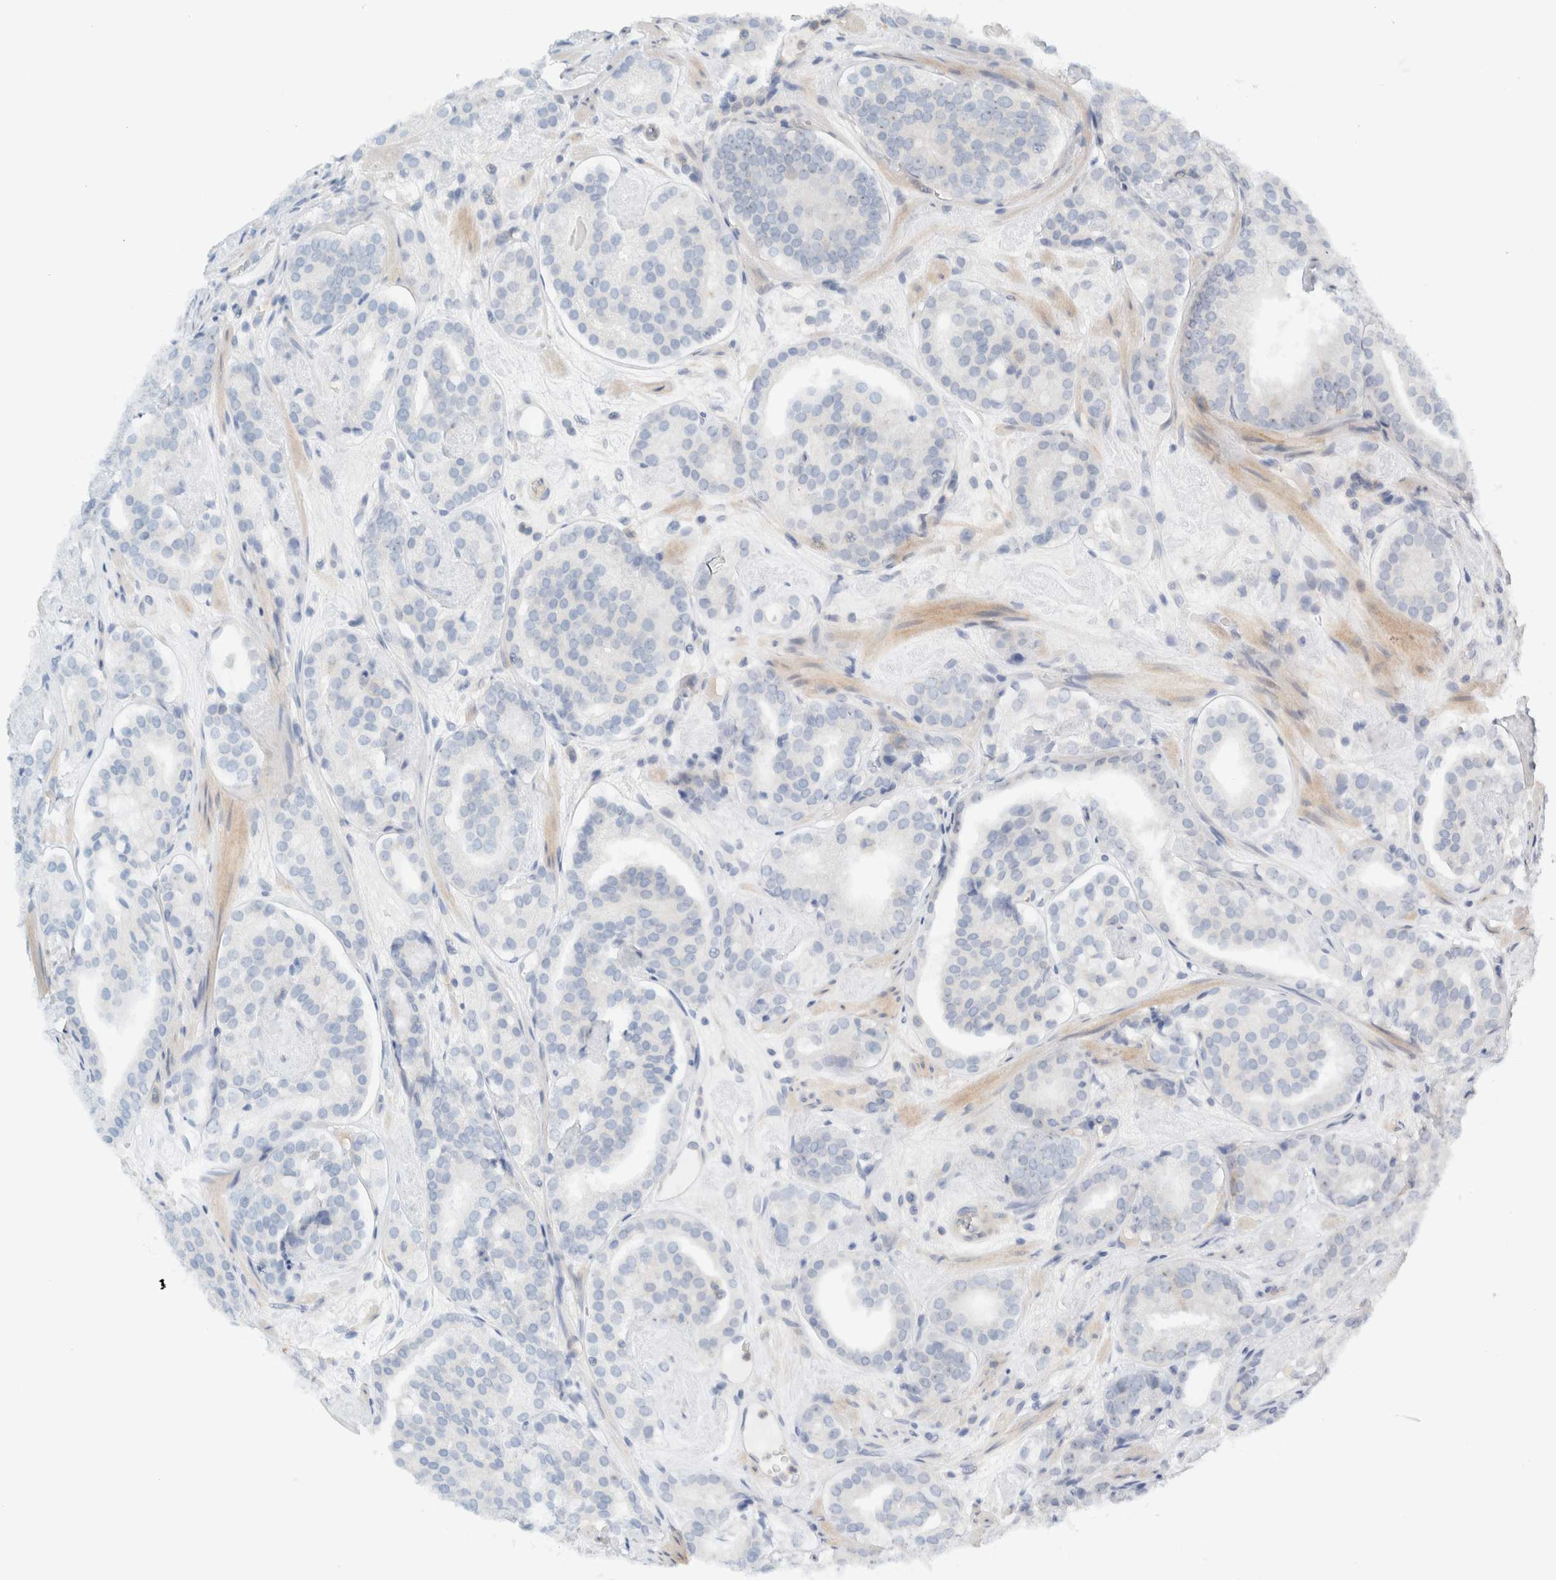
{"staining": {"intensity": "negative", "quantity": "none", "location": "none"}, "tissue": "prostate cancer", "cell_type": "Tumor cells", "image_type": "cancer", "snomed": [{"axis": "morphology", "description": "Adenocarcinoma, Low grade"}, {"axis": "topography", "description": "Prostate"}], "caption": "Tumor cells show no significant protein expression in low-grade adenocarcinoma (prostate).", "gene": "NDE1", "patient": {"sex": "male", "age": 69}}